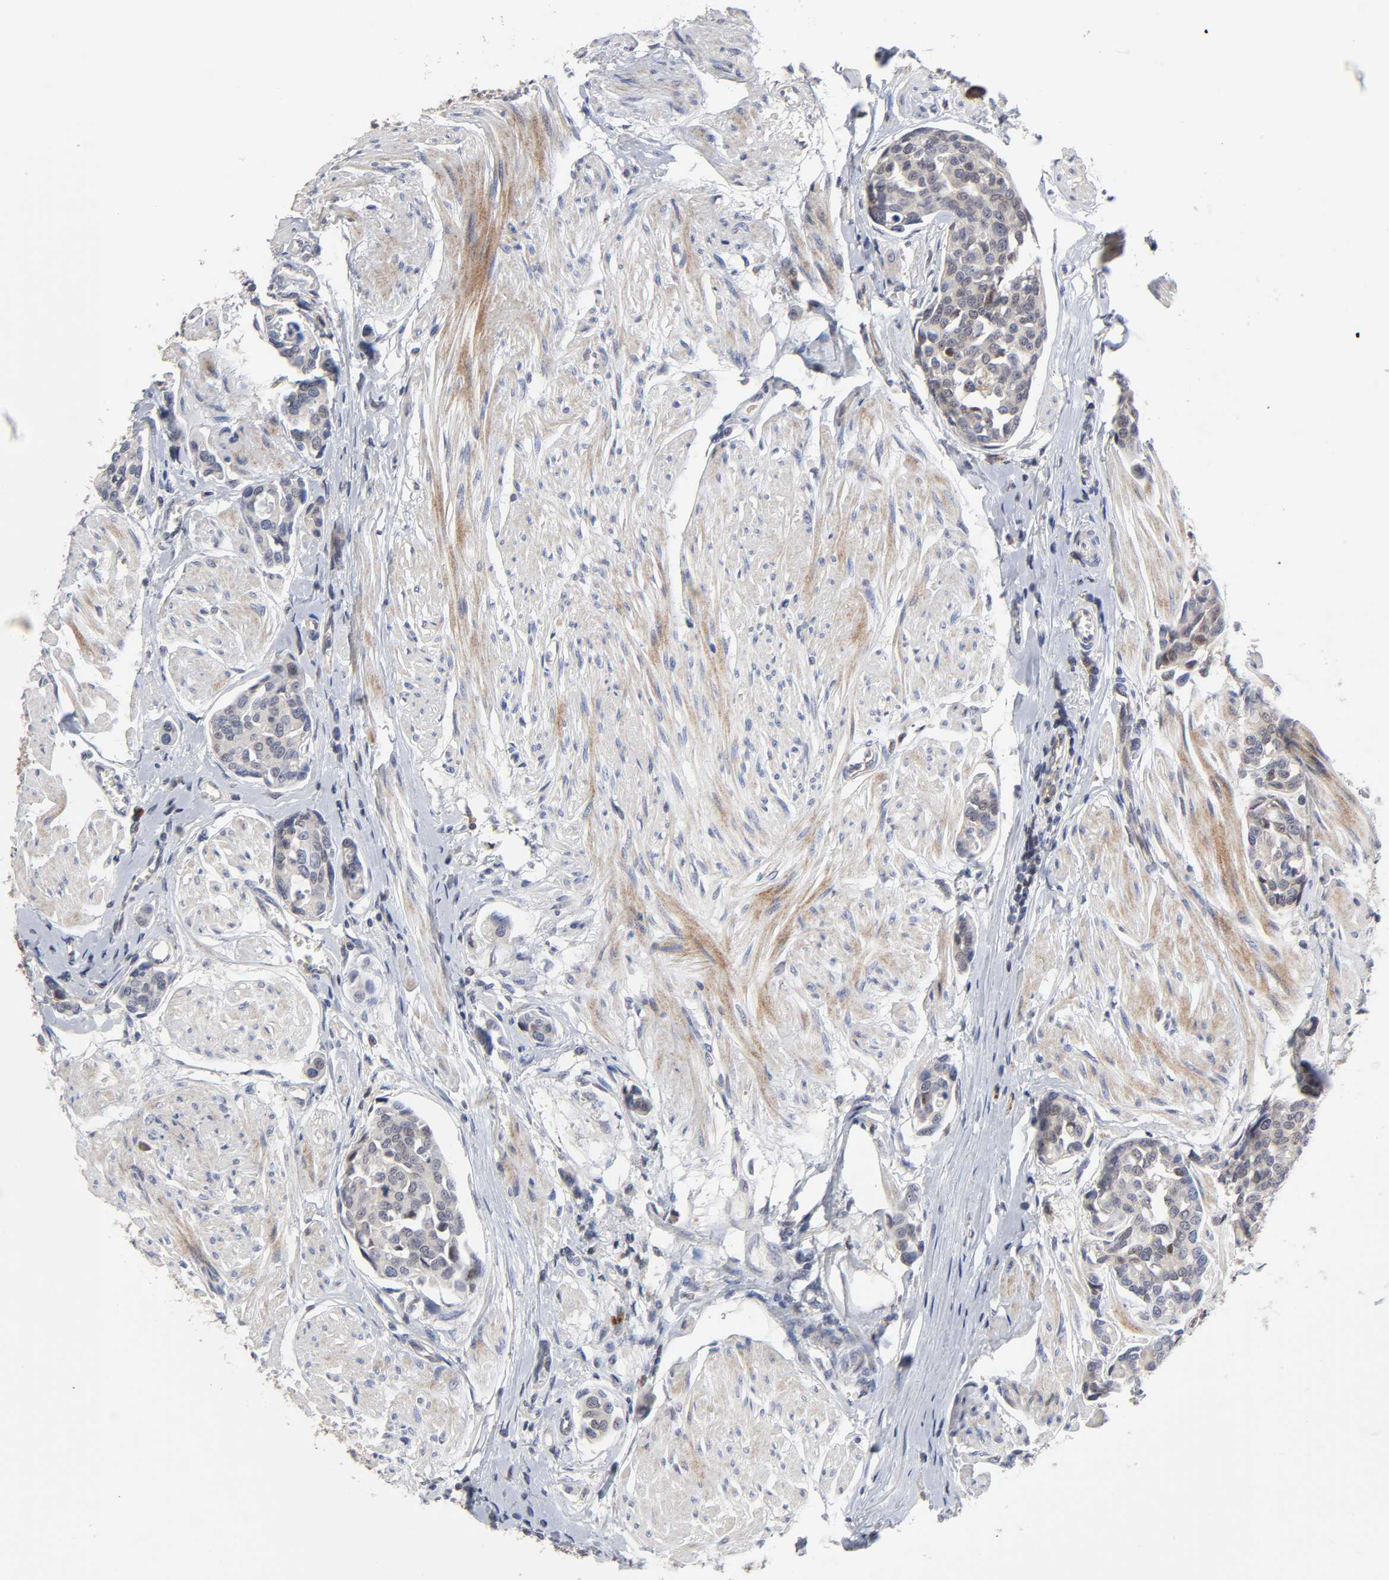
{"staining": {"intensity": "negative", "quantity": "none", "location": "none"}, "tissue": "urothelial cancer", "cell_type": "Tumor cells", "image_type": "cancer", "snomed": [{"axis": "morphology", "description": "Urothelial carcinoma, High grade"}, {"axis": "topography", "description": "Urinary bladder"}], "caption": "DAB (3,3'-diaminobenzidine) immunohistochemical staining of urothelial carcinoma (high-grade) exhibits no significant positivity in tumor cells.", "gene": "CASP9", "patient": {"sex": "male", "age": 78}}